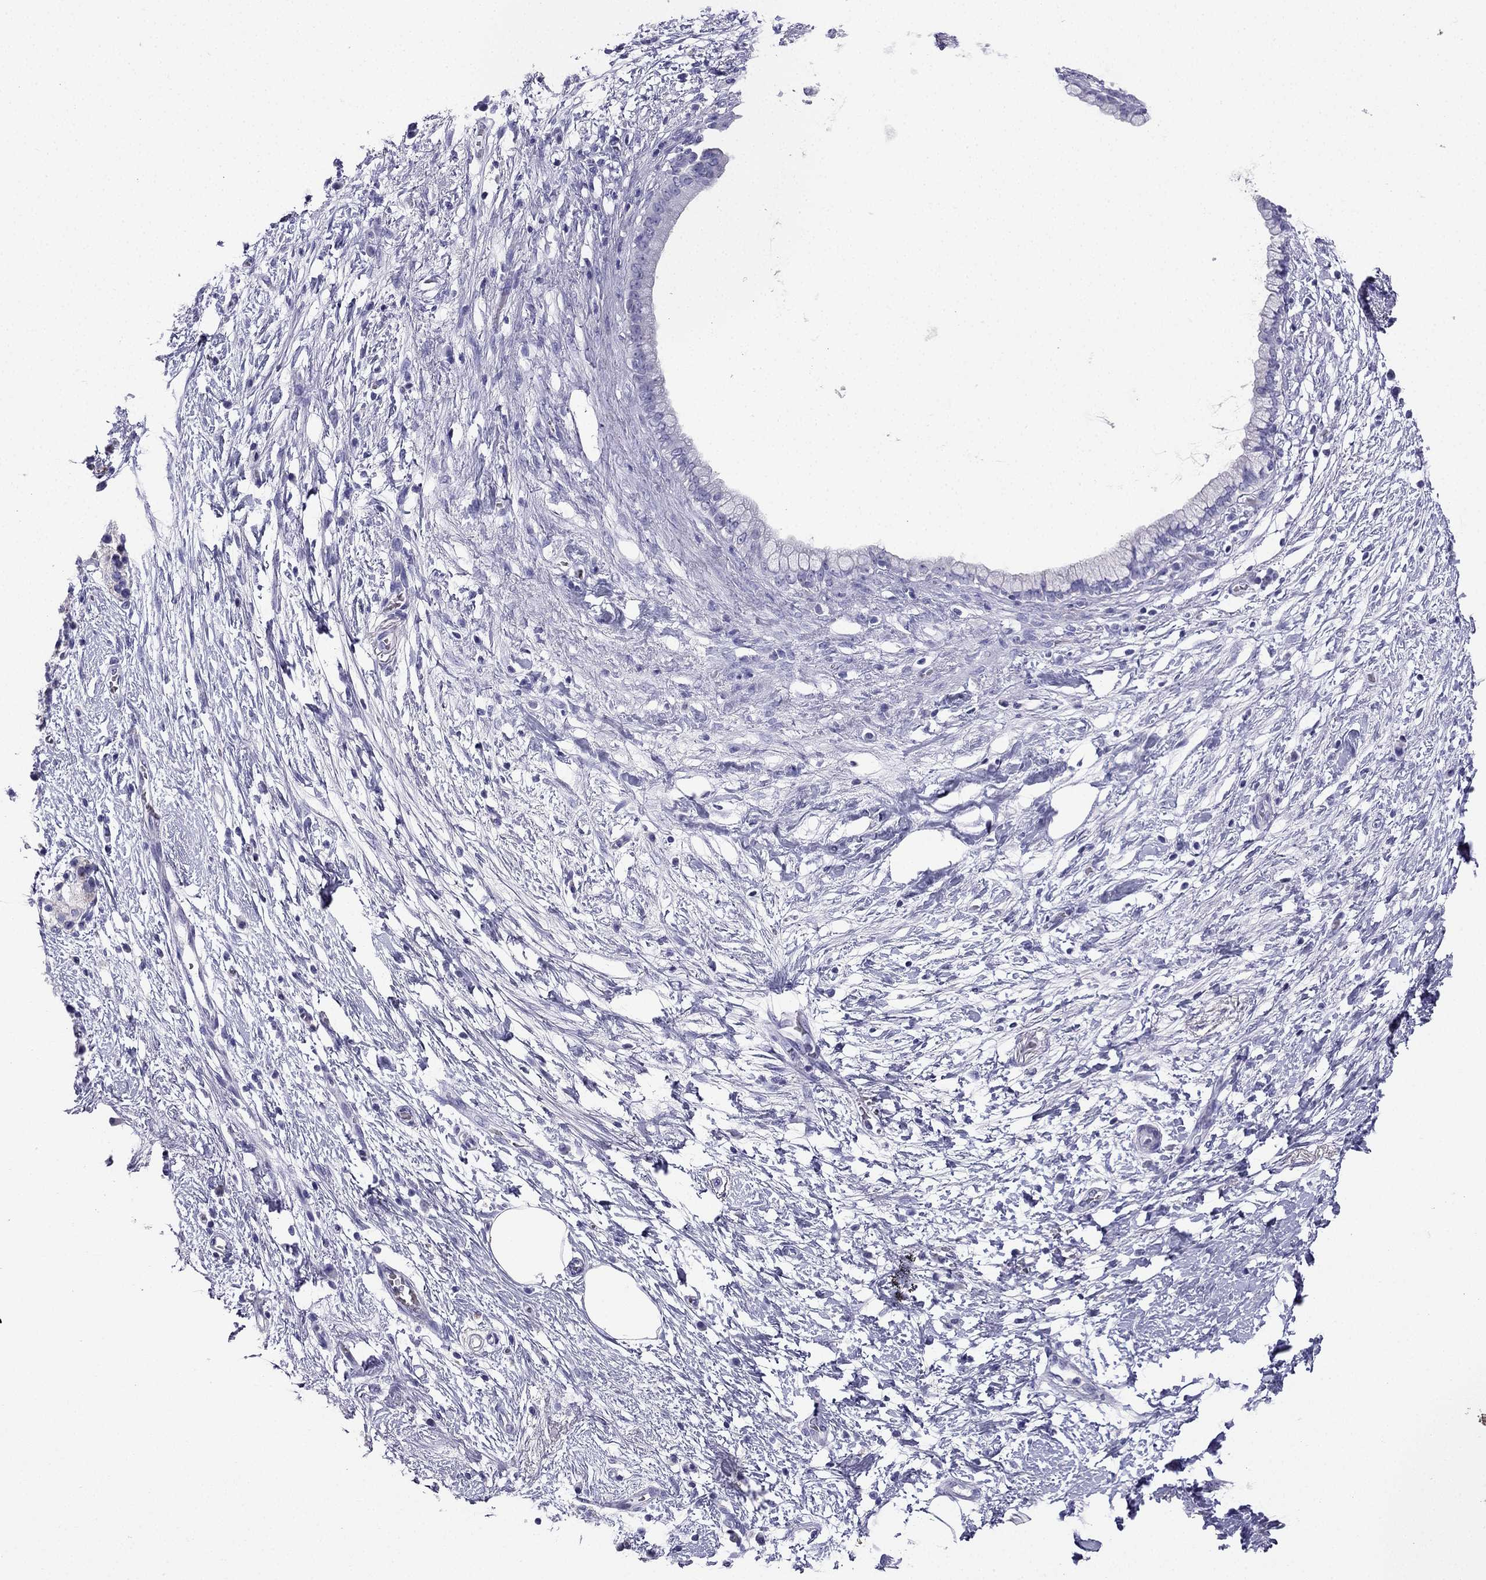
{"staining": {"intensity": "negative", "quantity": "none", "location": "none"}, "tissue": "pancreatic cancer", "cell_type": "Tumor cells", "image_type": "cancer", "snomed": [{"axis": "morphology", "description": "Adenocarcinoma, NOS"}, {"axis": "topography", "description": "Pancreas"}], "caption": "This is a image of immunohistochemistry staining of pancreatic cancer, which shows no expression in tumor cells. (Brightfield microscopy of DAB (3,3'-diaminobenzidine) IHC at high magnification).", "gene": "NPTX1", "patient": {"sex": "female", "age": 72}}